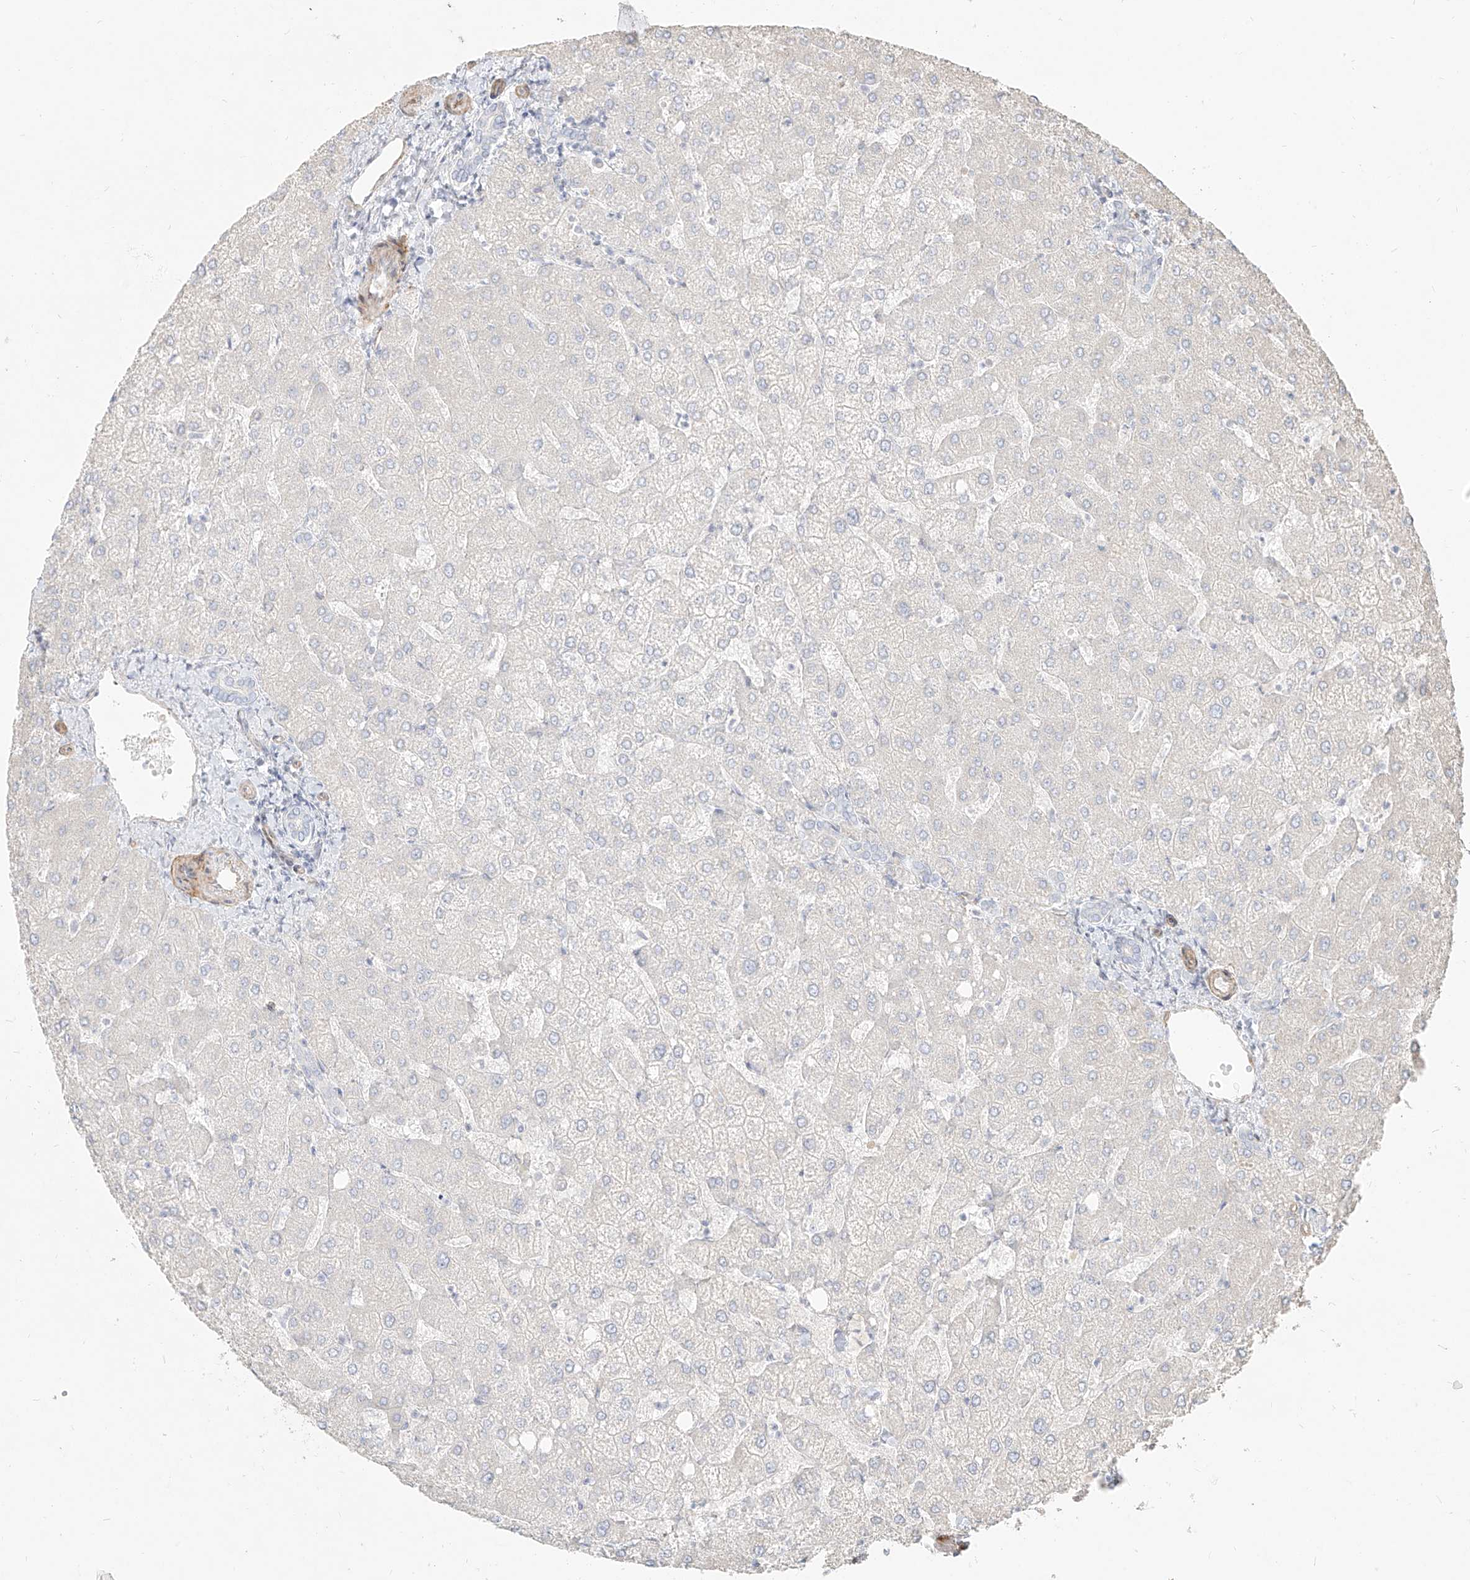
{"staining": {"intensity": "negative", "quantity": "none", "location": "none"}, "tissue": "liver", "cell_type": "Cholangiocytes", "image_type": "normal", "snomed": [{"axis": "morphology", "description": "Normal tissue, NOS"}, {"axis": "topography", "description": "Liver"}], "caption": "There is no significant positivity in cholangiocytes of liver. (DAB (3,3'-diaminobenzidine) IHC visualized using brightfield microscopy, high magnification).", "gene": "ITPKB", "patient": {"sex": "female", "age": 54}}